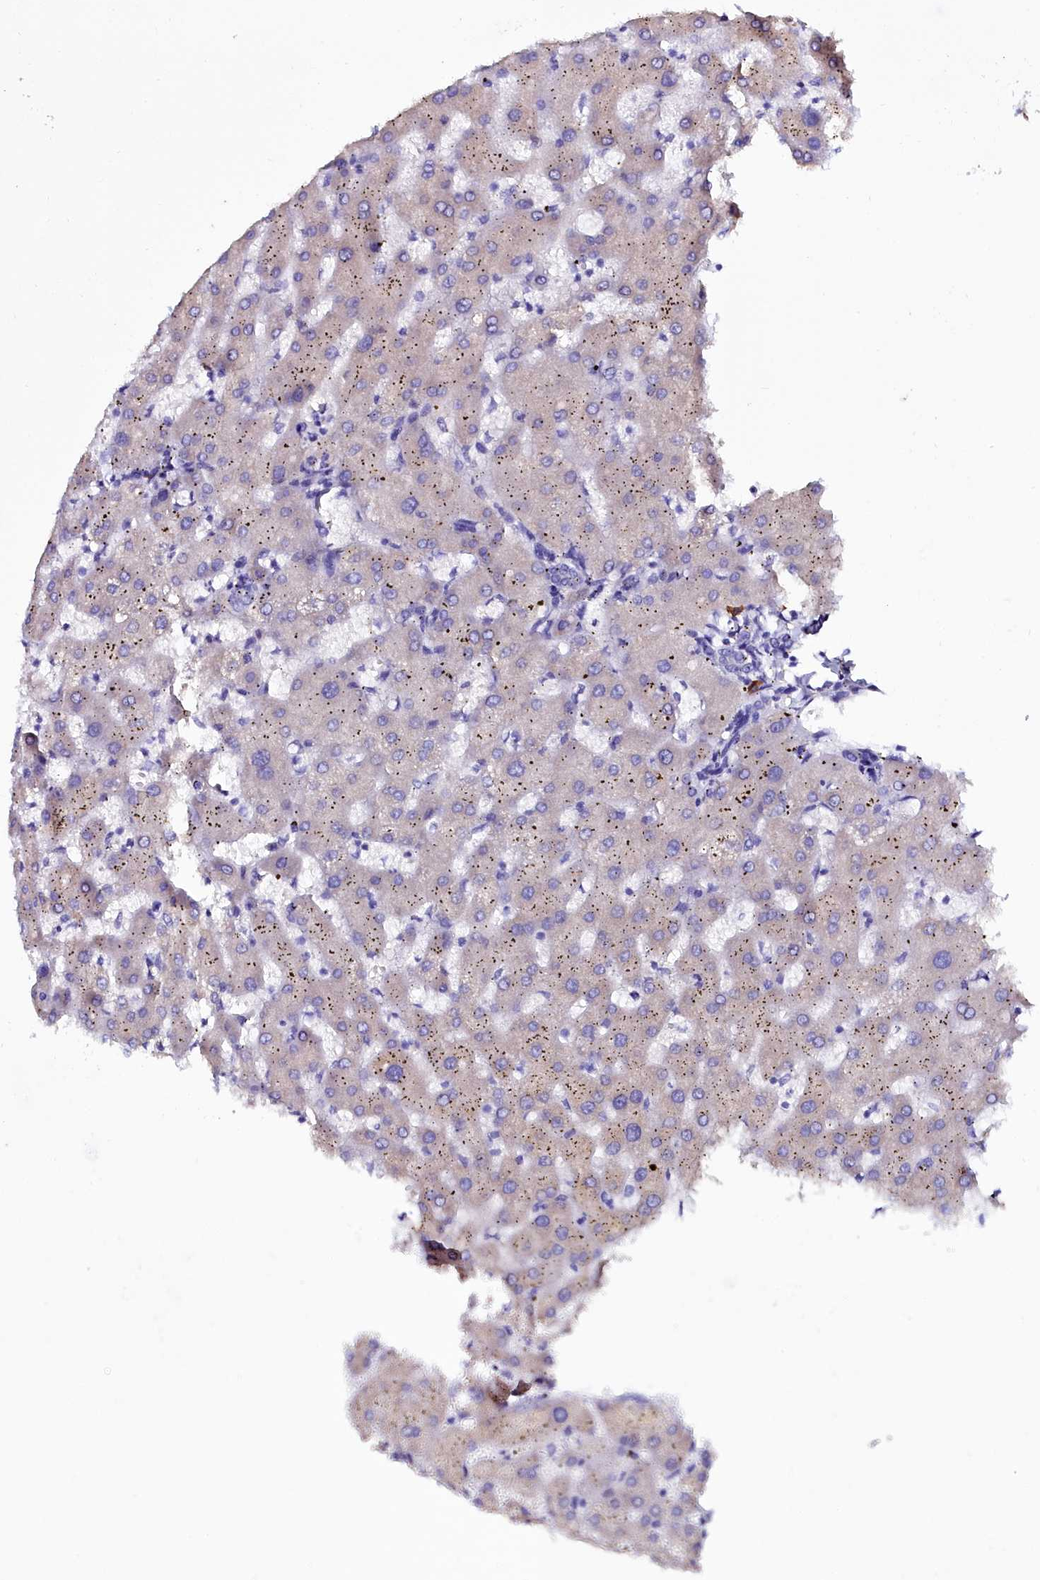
{"staining": {"intensity": "negative", "quantity": "none", "location": "none"}, "tissue": "liver", "cell_type": "Cholangiocytes", "image_type": "normal", "snomed": [{"axis": "morphology", "description": "Normal tissue, NOS"}, {"axis": "topography", "description": "Liver"}], "caption": "The micrograph exhibits no significant positivity in cholangiocytes of liver. The staining was performed using DAB to visualize the protein expression in brown, while the nuclei were stained in blue with hematoxylin (Magnification: 20x).", "gene": "TXNDC5", "patient": {"sex": "female", "age": 63}}